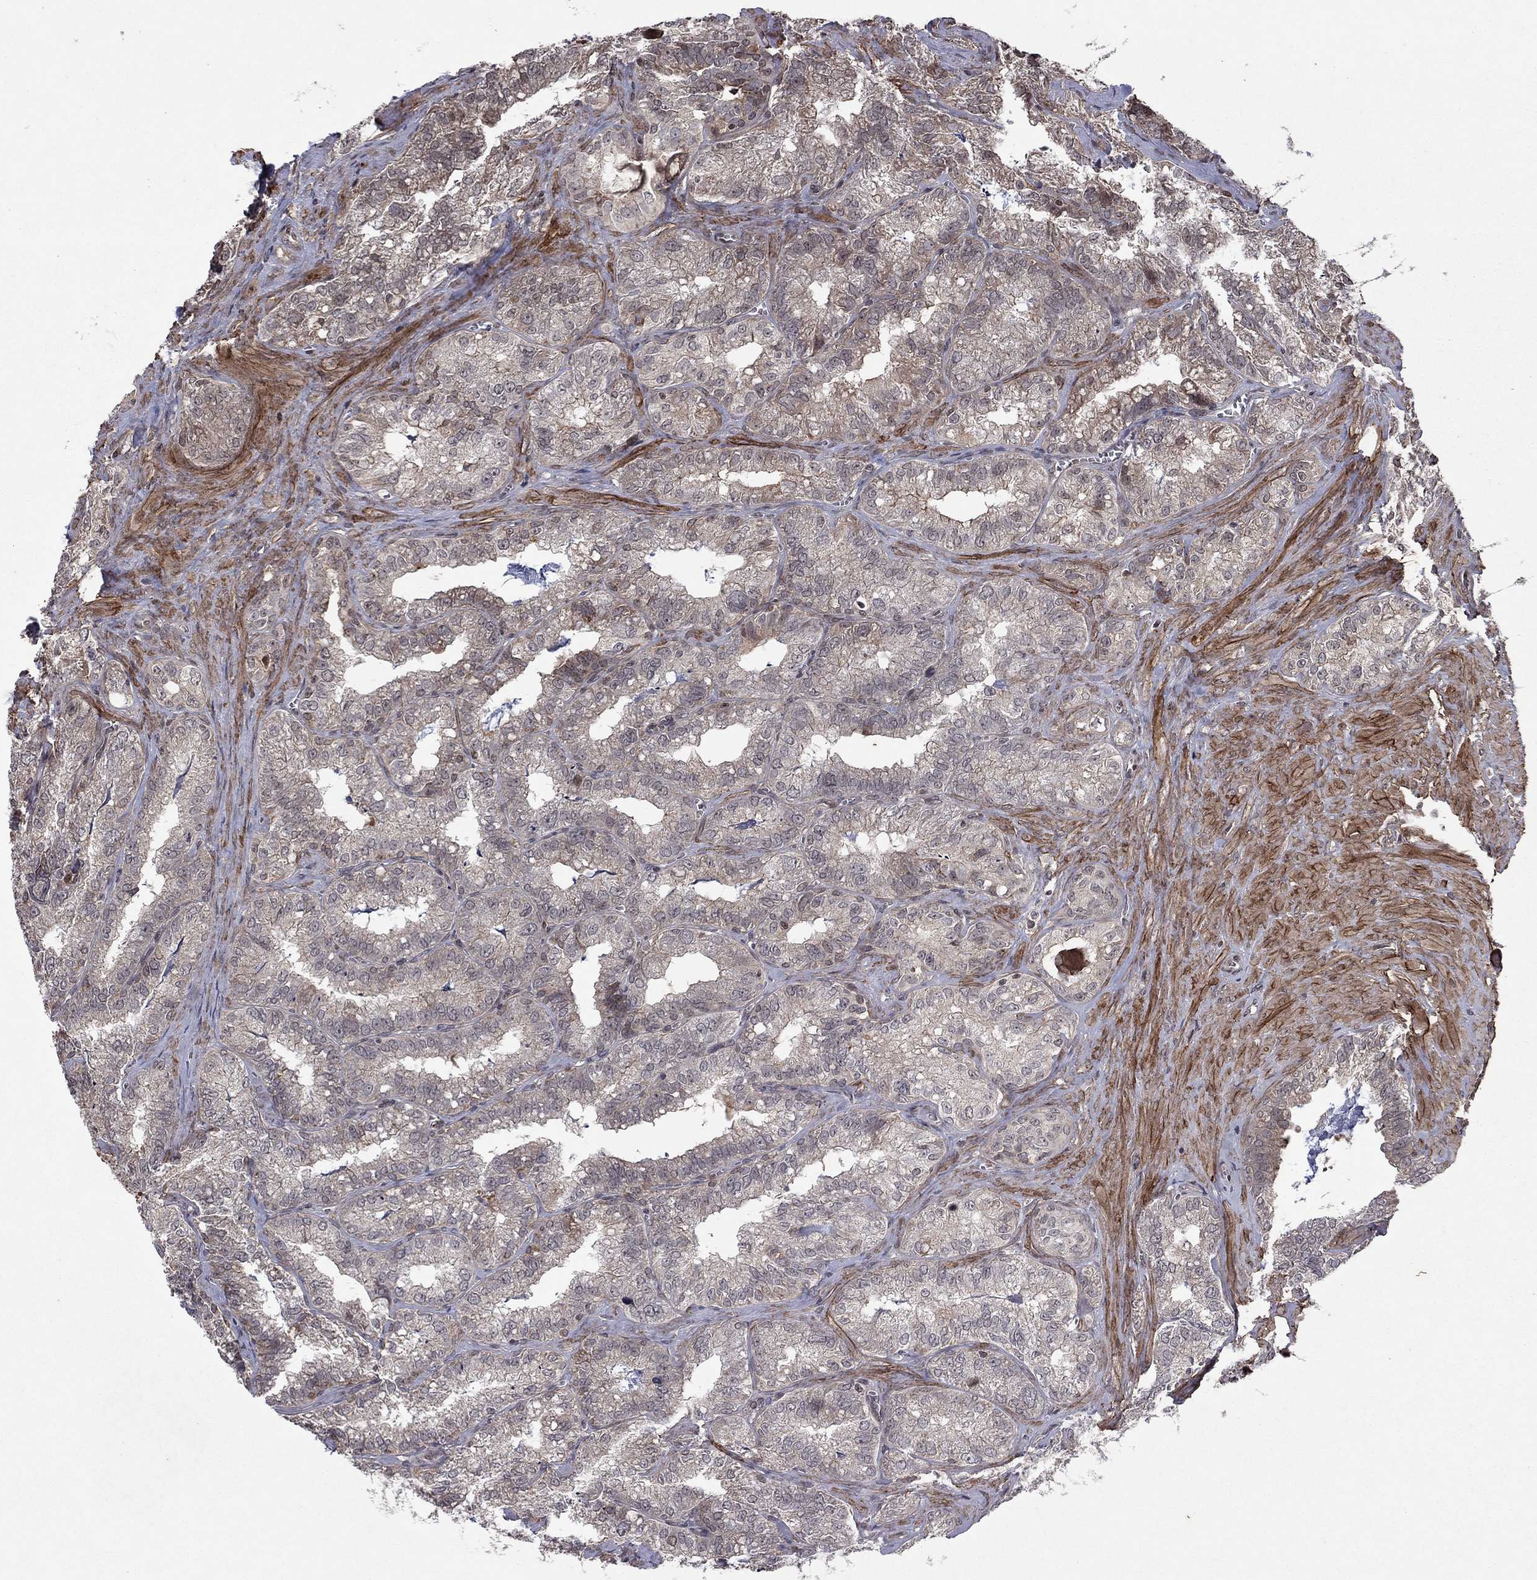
{"staining": {"intensity": "negative", "quantity": "none", "location": "none"}, "tissue": "seminal vesicle", "cell_type": "Glandular cells", "image_type": "normal", "snomed": [{"axis": "morphology", "description": "Normal tissue, NOS"}, {"axis": "topography", "description": "Seminal veicle"}], "caption": "Human seminal vesicle stained for a protein using immunohistochemistry (IHC) shows no staining in glandular cells.", "gene": "SORBS1", "patient": {"sex": "male", "age": 57}}